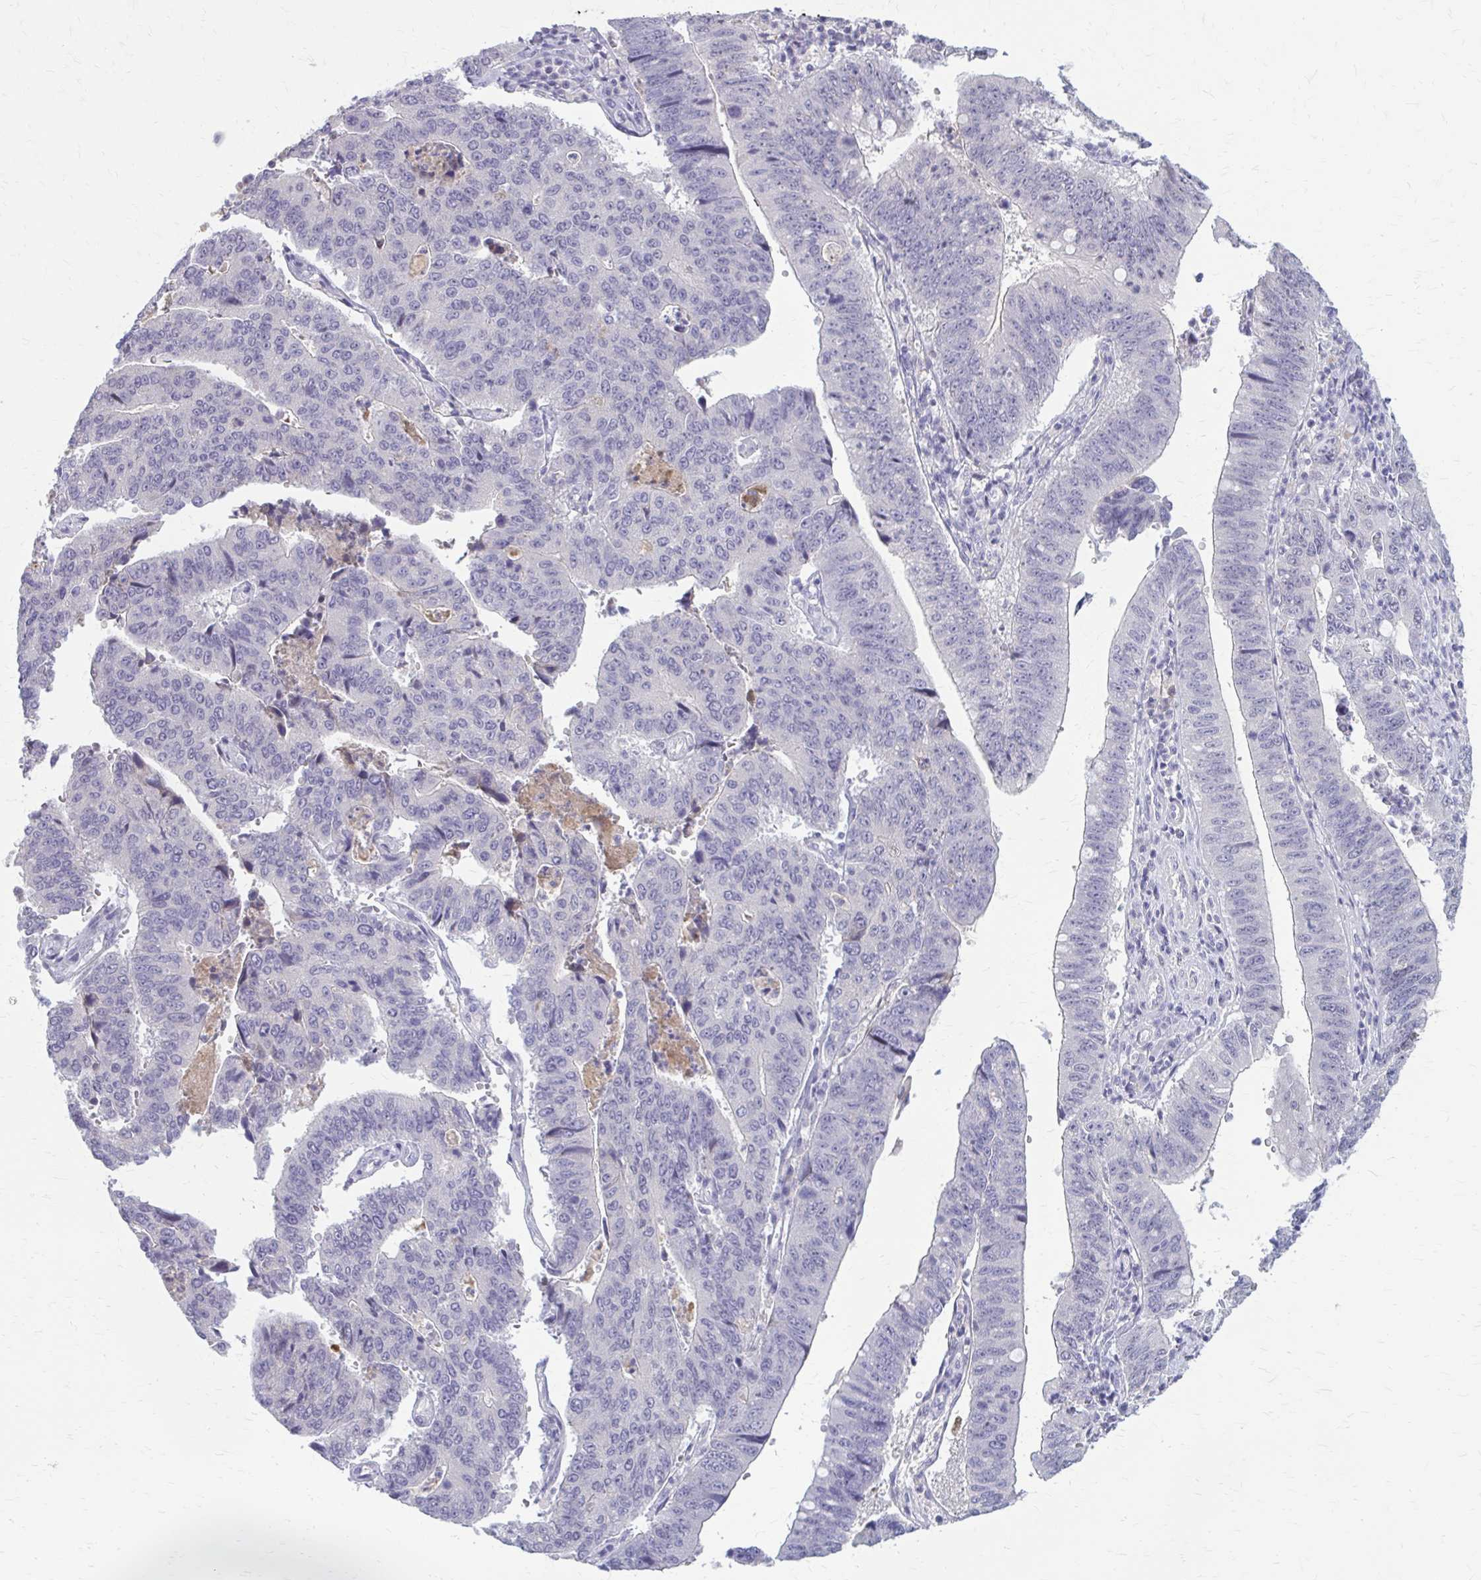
{"staining": {"intensity": "negative", "quantity": "none", "location": "none"}, "tissue": "stomach cancer", "cell_type": "Tumor cells", "image_type": "cancer", "snomed": [{"axis": "morphology", "description": "Adenocarcinoma, NOS"}, {"axis": "topography", "description": "Stomach"}], "caption": "A high-resolution histopathology image shows IHC staining of stomach adenocarcinoma, which reveals no significant staining in tumor cells.", "gene": "SERPIND1", "patient": {"sex": "male", "age": 59}}